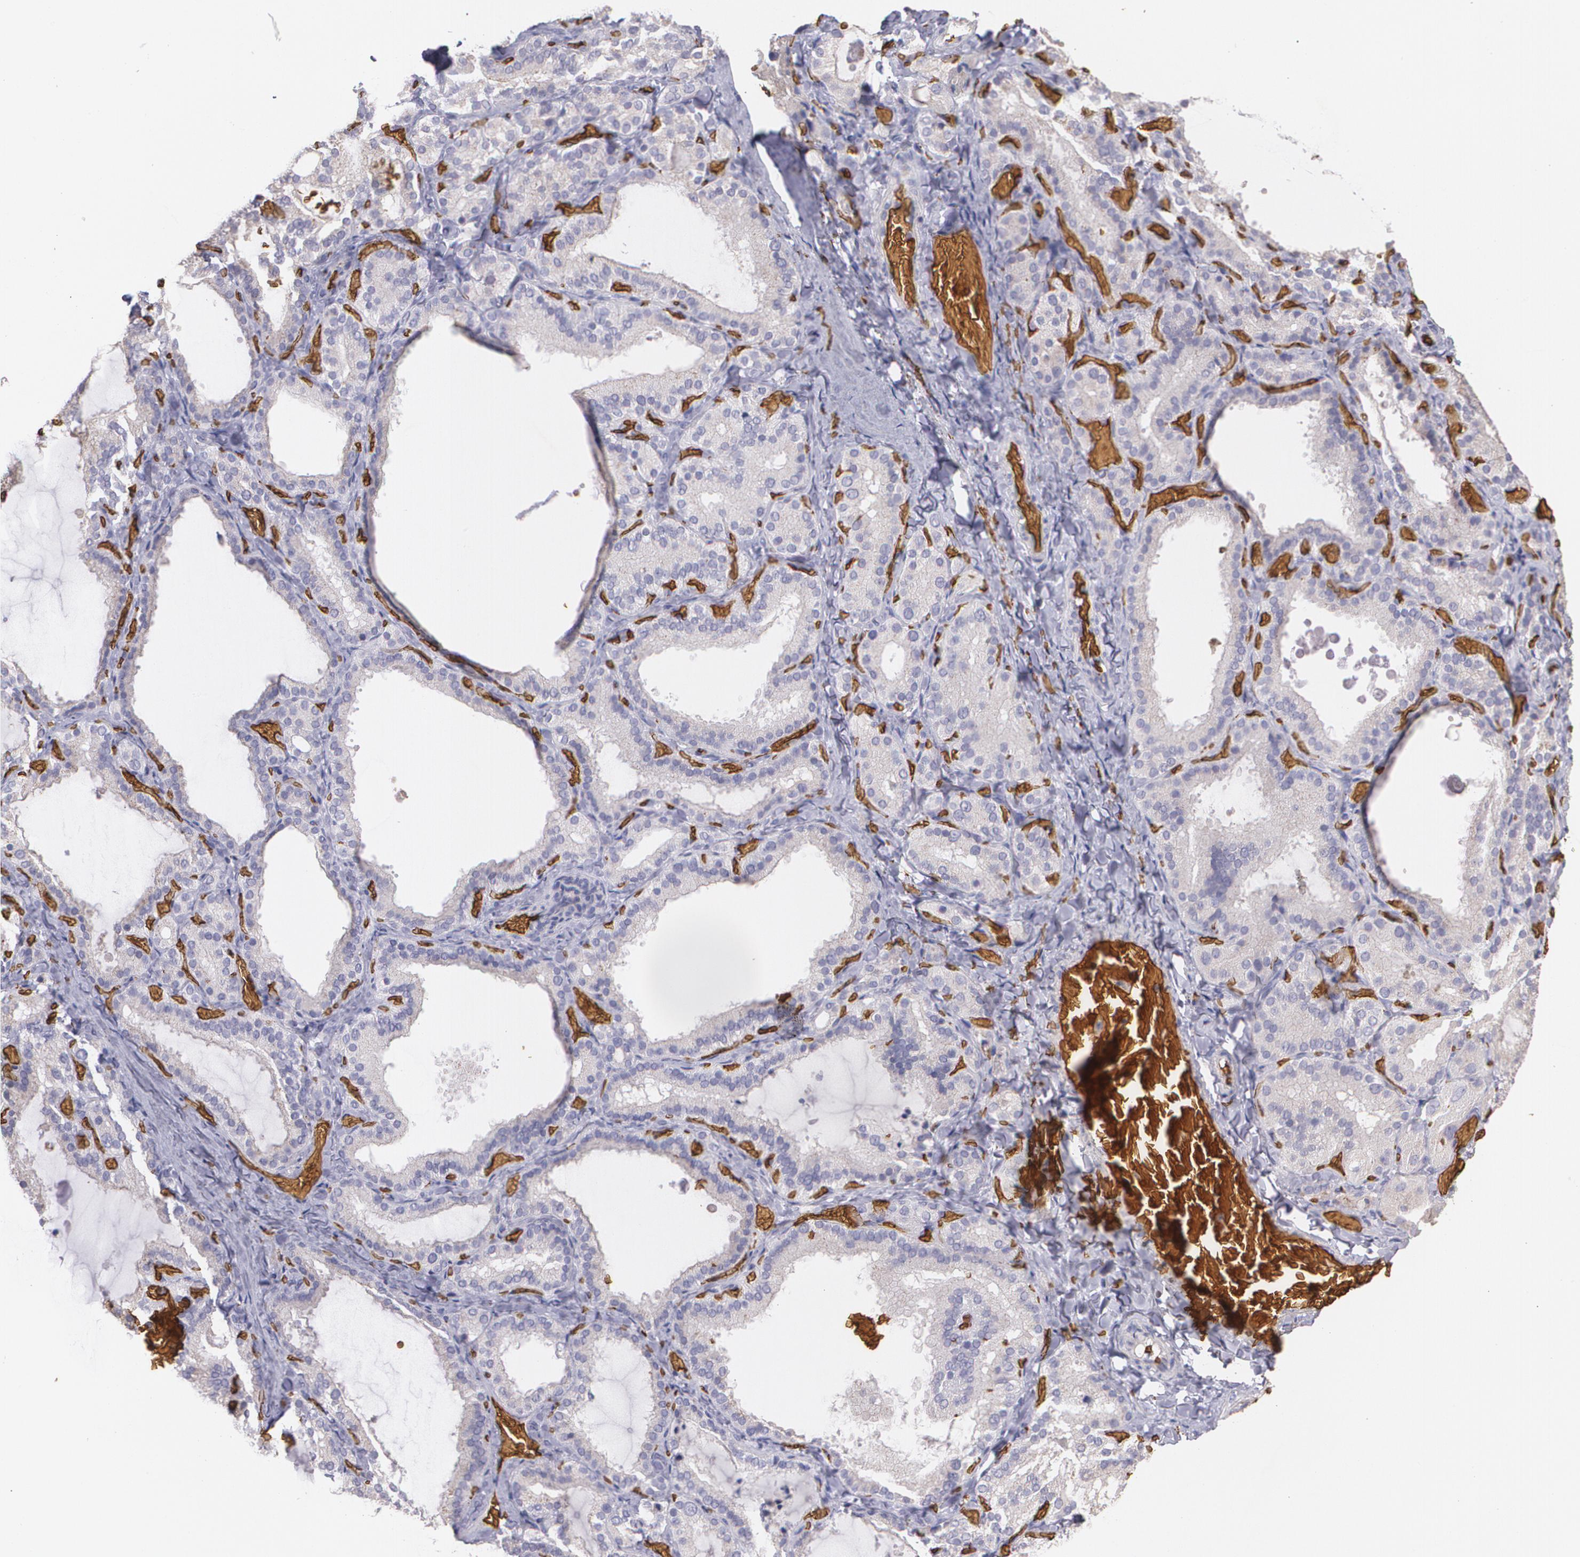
{"staining": {"intensity": "weak", "quantity": "25%-75%", "location": "cytoplasmic/membranous"}, "tissue": "thyroid gland", "cell_type": "Glandular cells", "image_type": "normal", "snomed": [{"axis": "morphology", "description": "Normal tissue, NOS"}, {"axis": "topography", "description": "Thyroid gland"}], "caption": "A low amount of weak cytoplasmic/membranous staining is identified in about 25%-75% of glandular cells in normal thyroid gland.", "gene": "SLC2A1", "patient": {"sex": "female", "age": 33}}